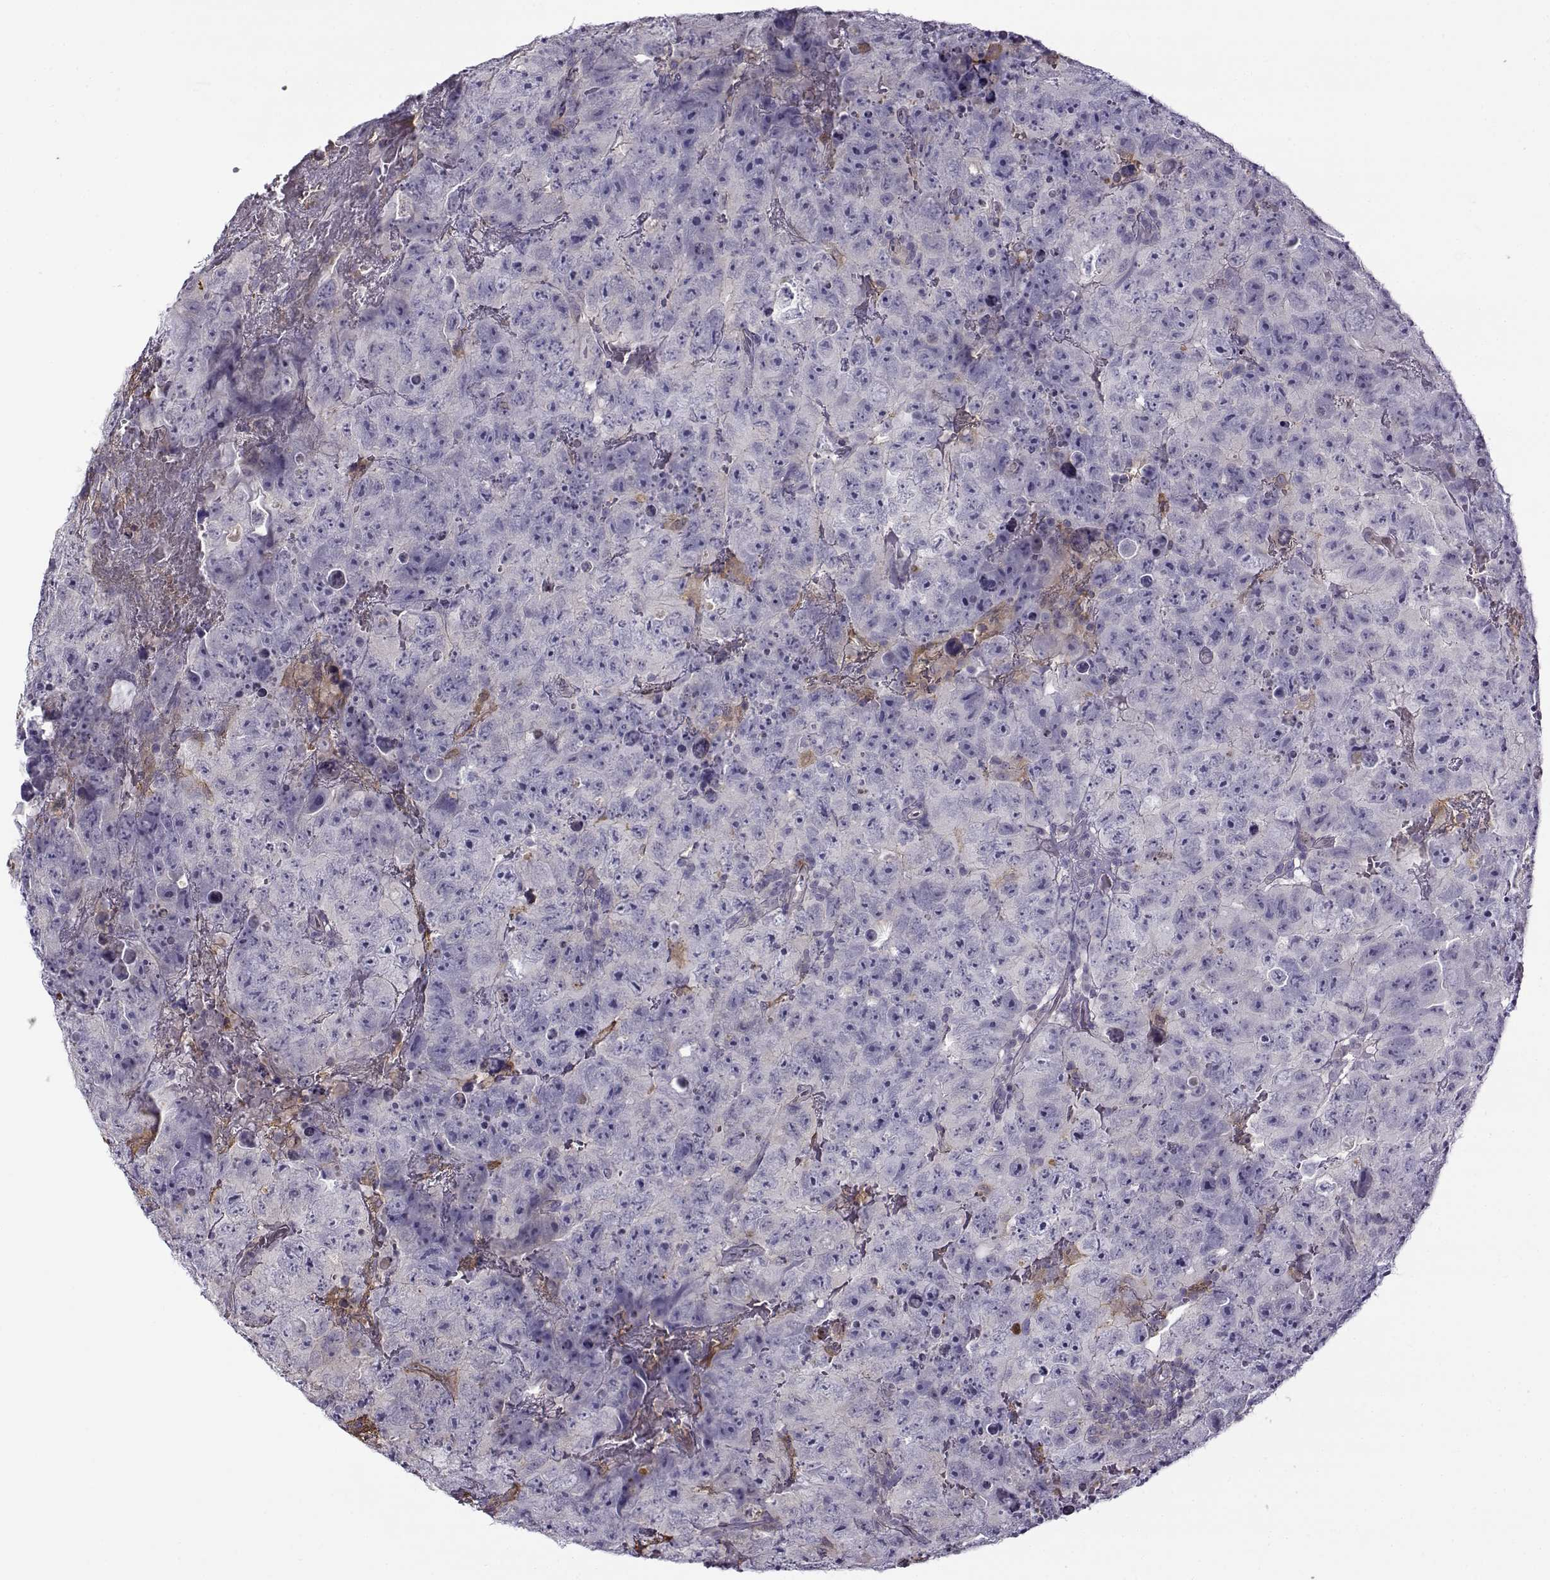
{"staining": {"intensity": "negative", "quantity": "none", "location": "none"}, "tissue": "testis cancer", "cell_type": "Tumor cells", "image_type": "cancer", "snomed": [{"axis": "morphology", "description": "Carcinoma, Embryonal, NOS"}, {"axis": "topography", "description": "Testis"}], "caption": "Immunohistochemistry (IHC) image of neoplastic tissue: testis cancer stained with DAB (3,3'-diaminobenzidine) exhibits no significant protein positivity in tumor cells.", "gene": "UCP3", "patient": {"sex": "male", "age": 24}}